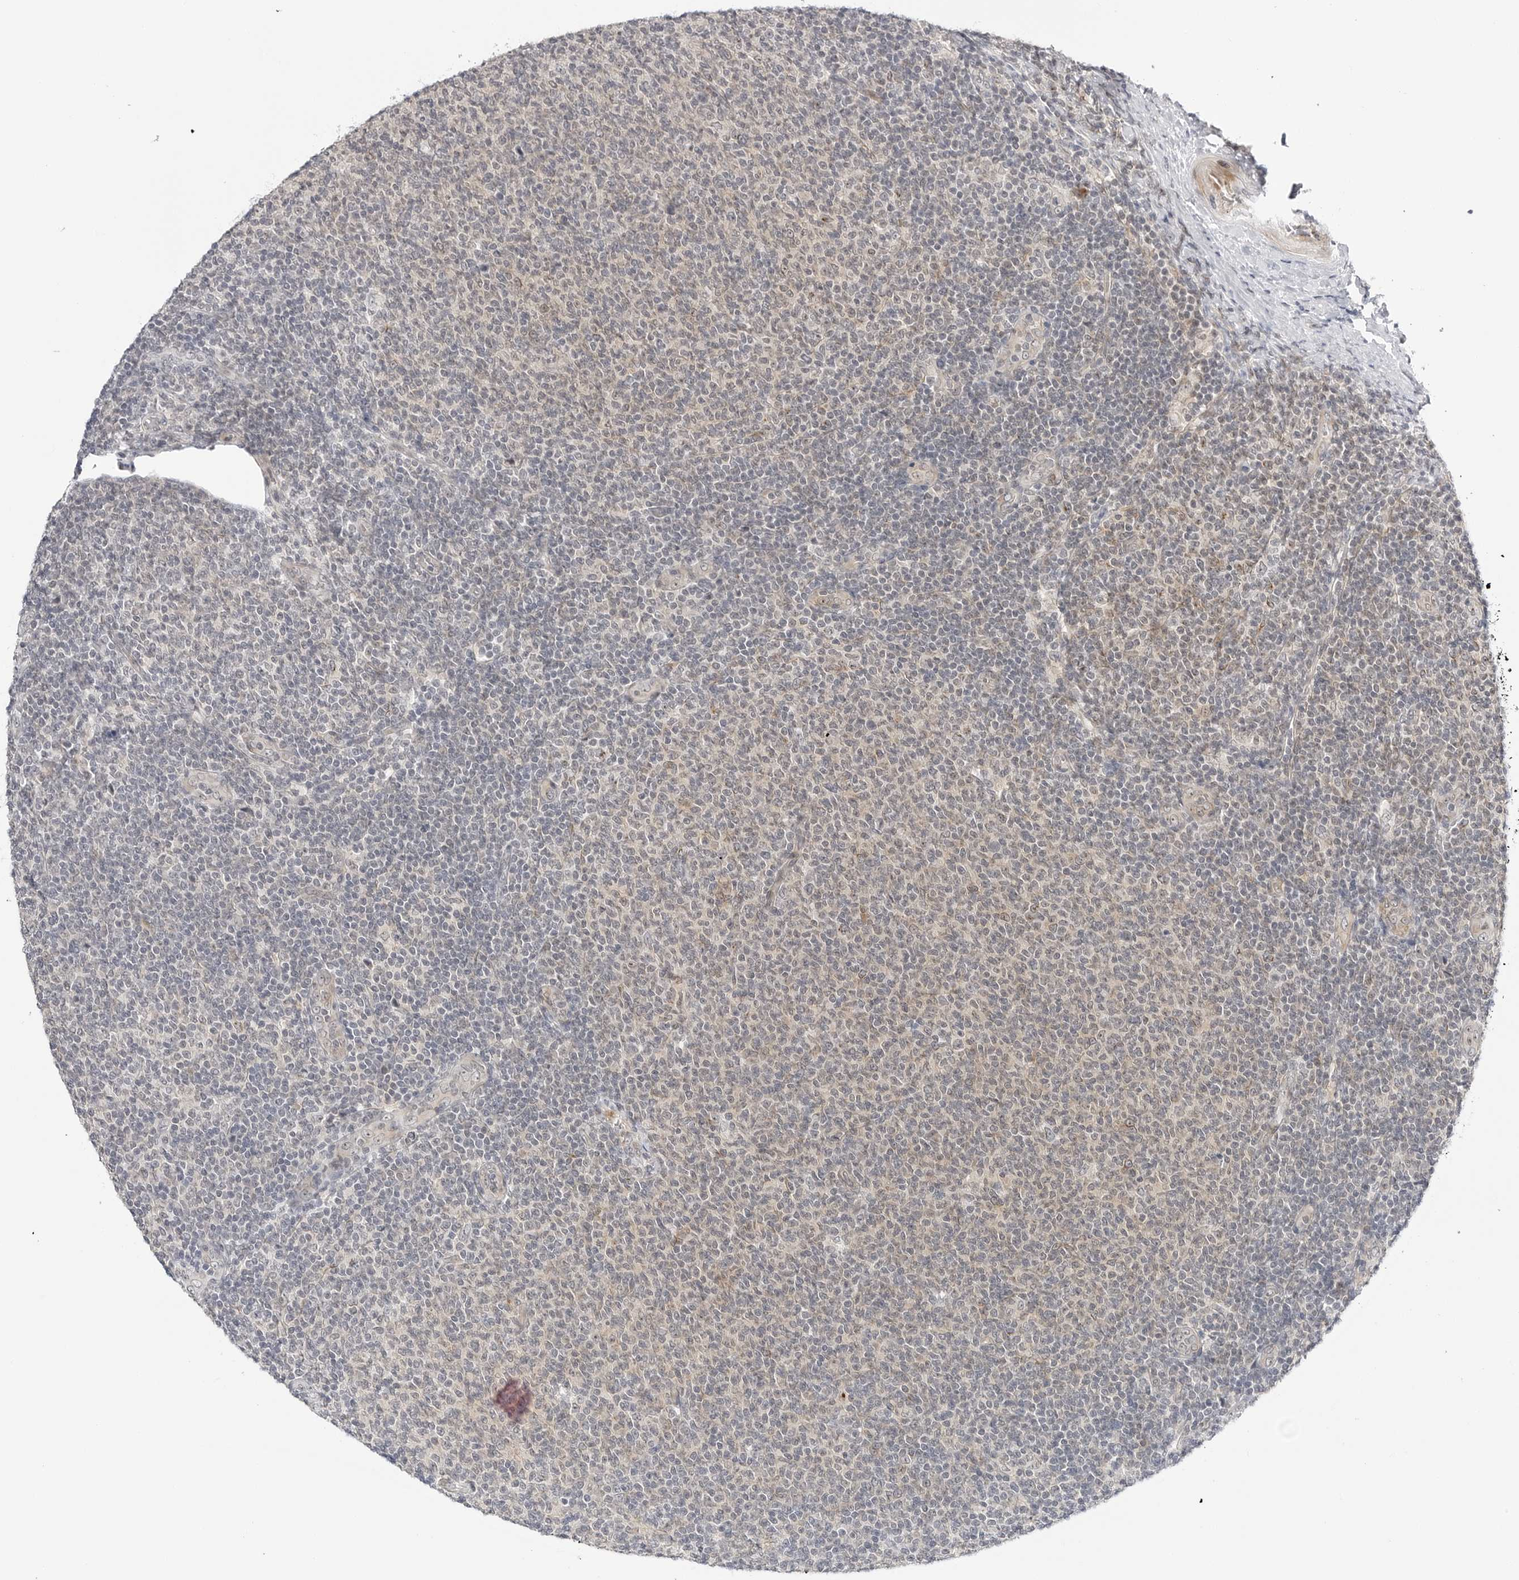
{"staining": {"intensity": "weak", "quantity": "25%-75%", "location": "cytoplasmic/membranous"}, "tissue": "lymphoma", "cell_type": "Tumor cells", "image_type": "cancer", "snomed": [{"axis": "morphology", "description": "Malignant lymphoma, non-Hodgkin's type, Low grade"}, {"axis": "topography", "description": "Lymph node"}], "caption": "Tumor cells reveal low levels of weak cytoplasmic/membranous expression in approximately 25%-75% of cells in lymphoma.", "gene": "MAP2K5", "patient": {"sex": "male", "age": 66}}